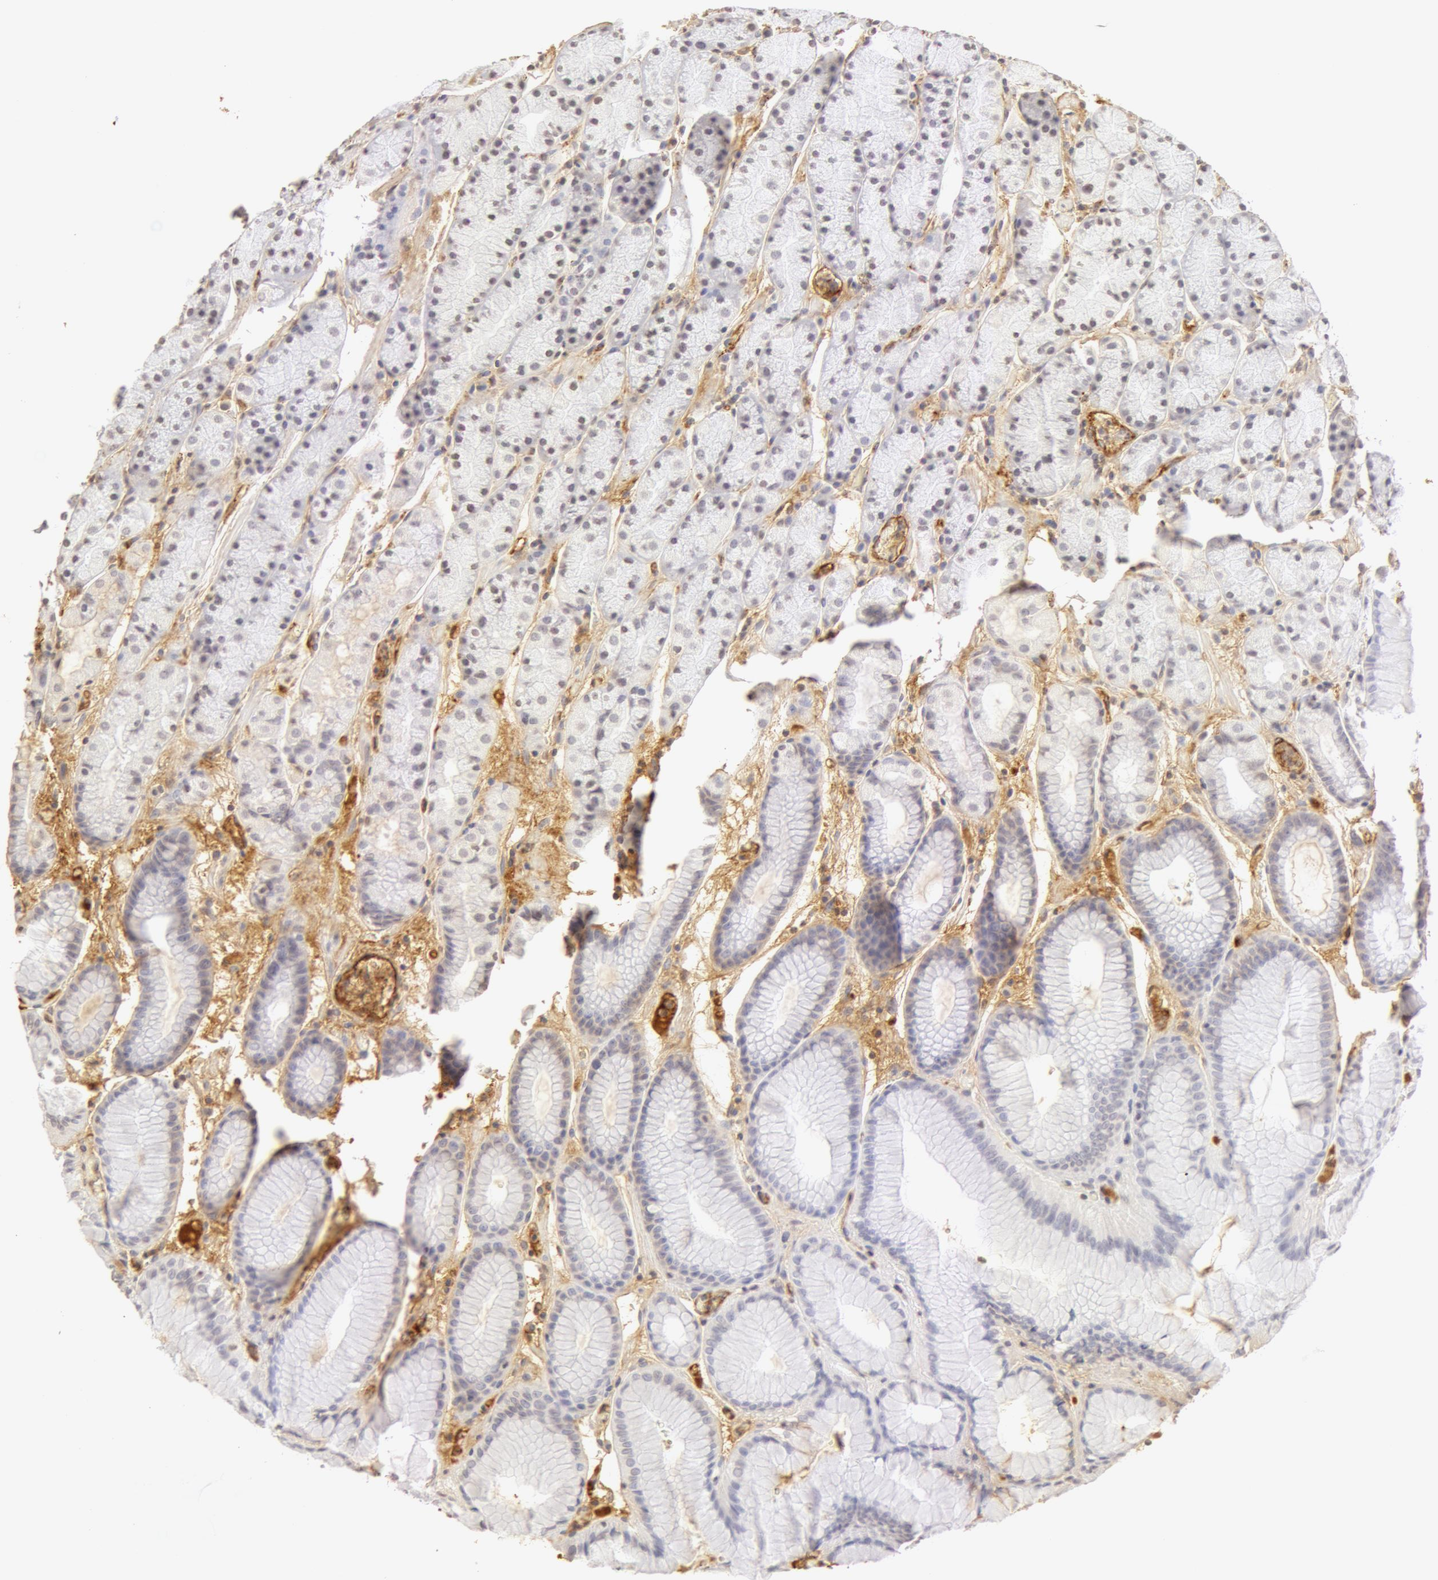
{"staining": {"intensity": "negative", "quantity": "none", "location": "none"}, "tissue": "stomach", "cell_type": "Glandular cells", "image_type": "normal", "snomed": [{"axis": "morphology", "description": "Normal tissue, NOS"}, {"axis": "topography", "description": "Stomach, upper"}], "caption": "Micrograph shows no significant protein expression in glandular cells of unremarkable stomach. (DAB (3,3'-diaminobenzidine) IHC with hematoxylin counter stain).", "gene": "VWF", "patient": {"sex": "male", "age": 72}}